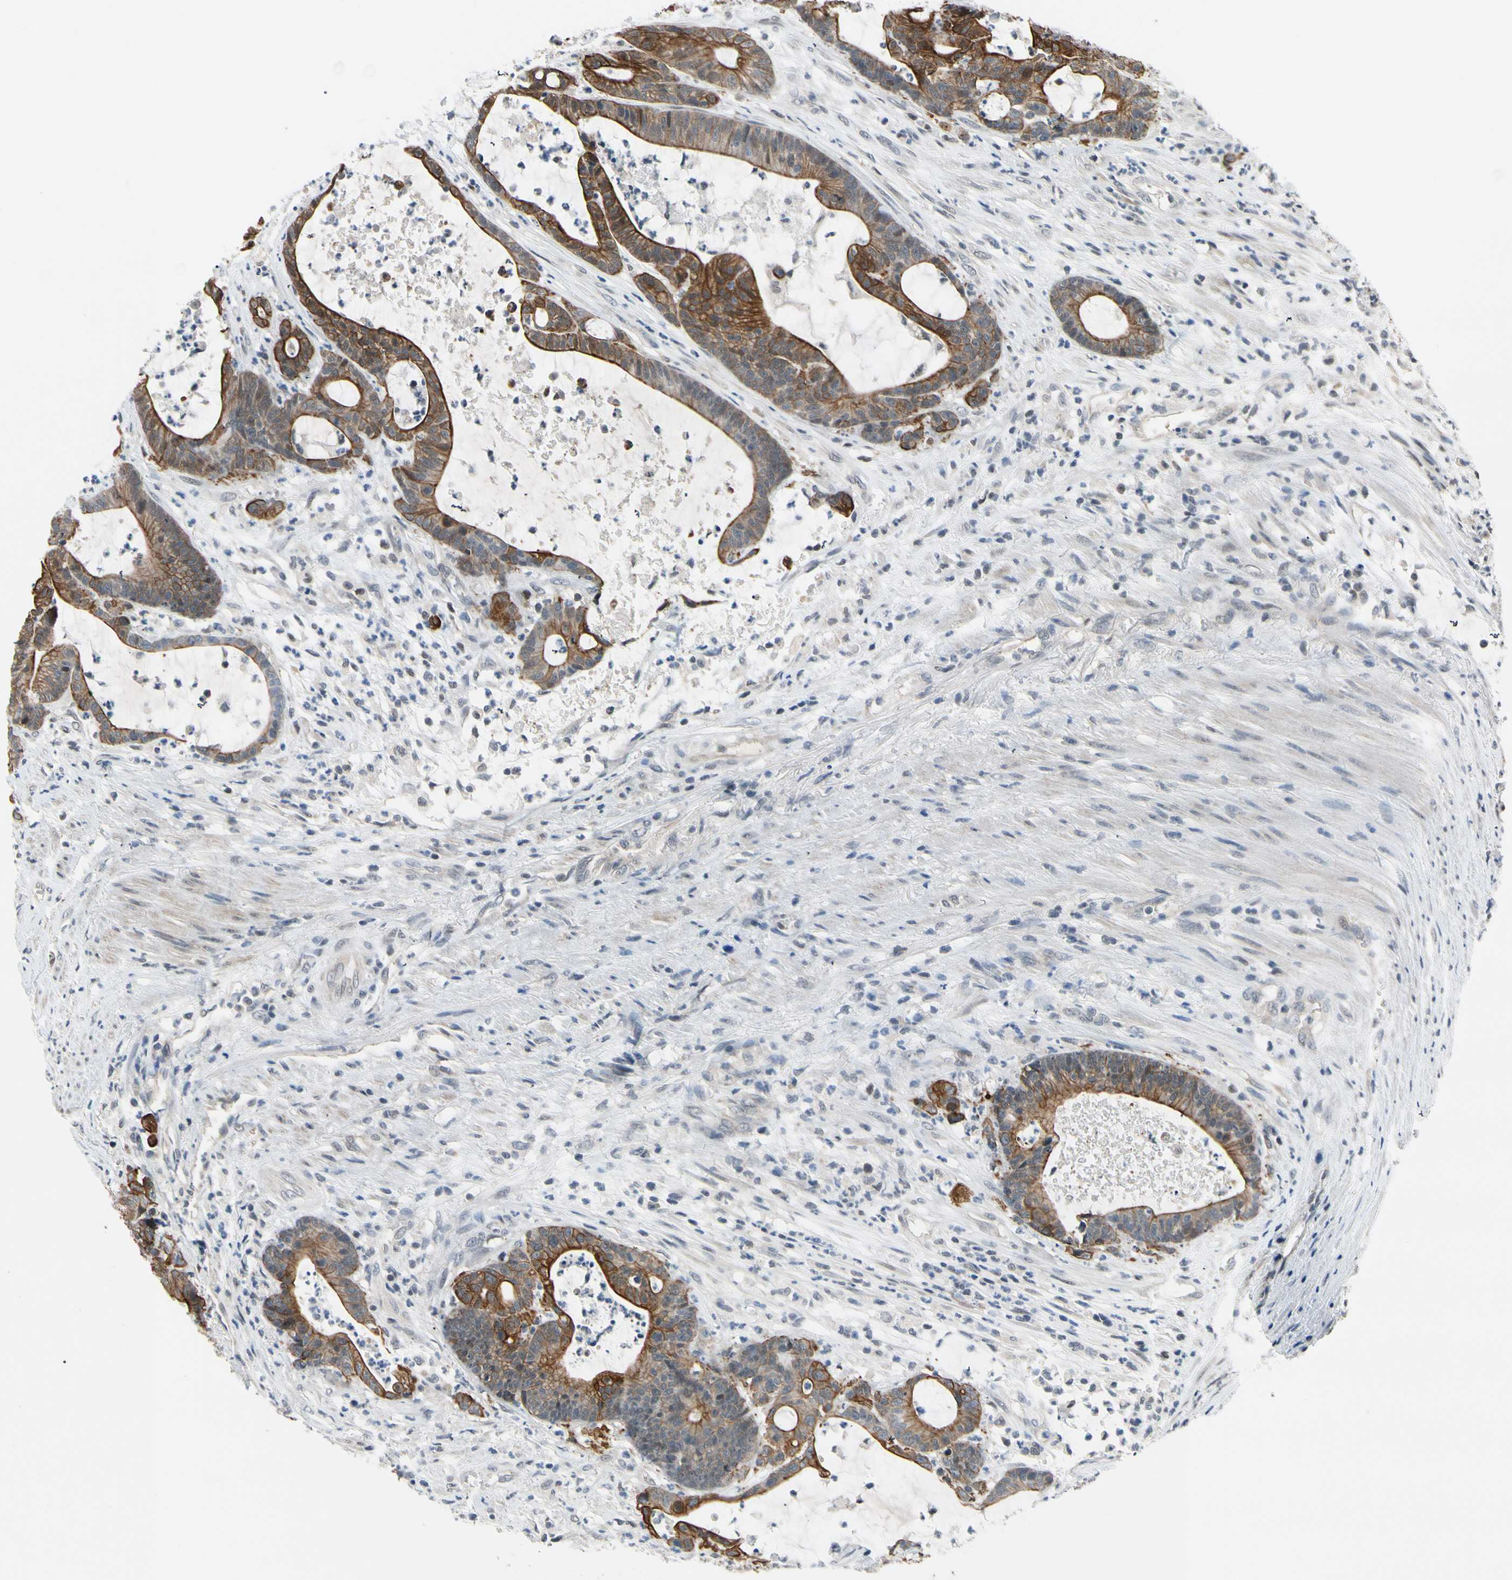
{"staining": {"intensity": "strong", "quantity": ">75%", "location": "cytoplasmic/membranous"}, "tissue": "colorectal cancer", "cell_type": "Tumor cells", "image_type": "cancer", "snomed": [{"axis": "morphology", "description": "Adenocarcinoma, NOS"}, {"axis": "topography", "description": "Colon"}], "caption": "A photomicrograph of human colorectal adenocarcinoma stained for a protein exhibits strong cytoplasmic/membranous brown staining in tumor cells. The staining was performed using DAB, with brown indicating positive protein expression. Nuclei are stained blue with hematoxylin.", "gene": "TAF12", "patient": {"sex": "female", "age": 84}}